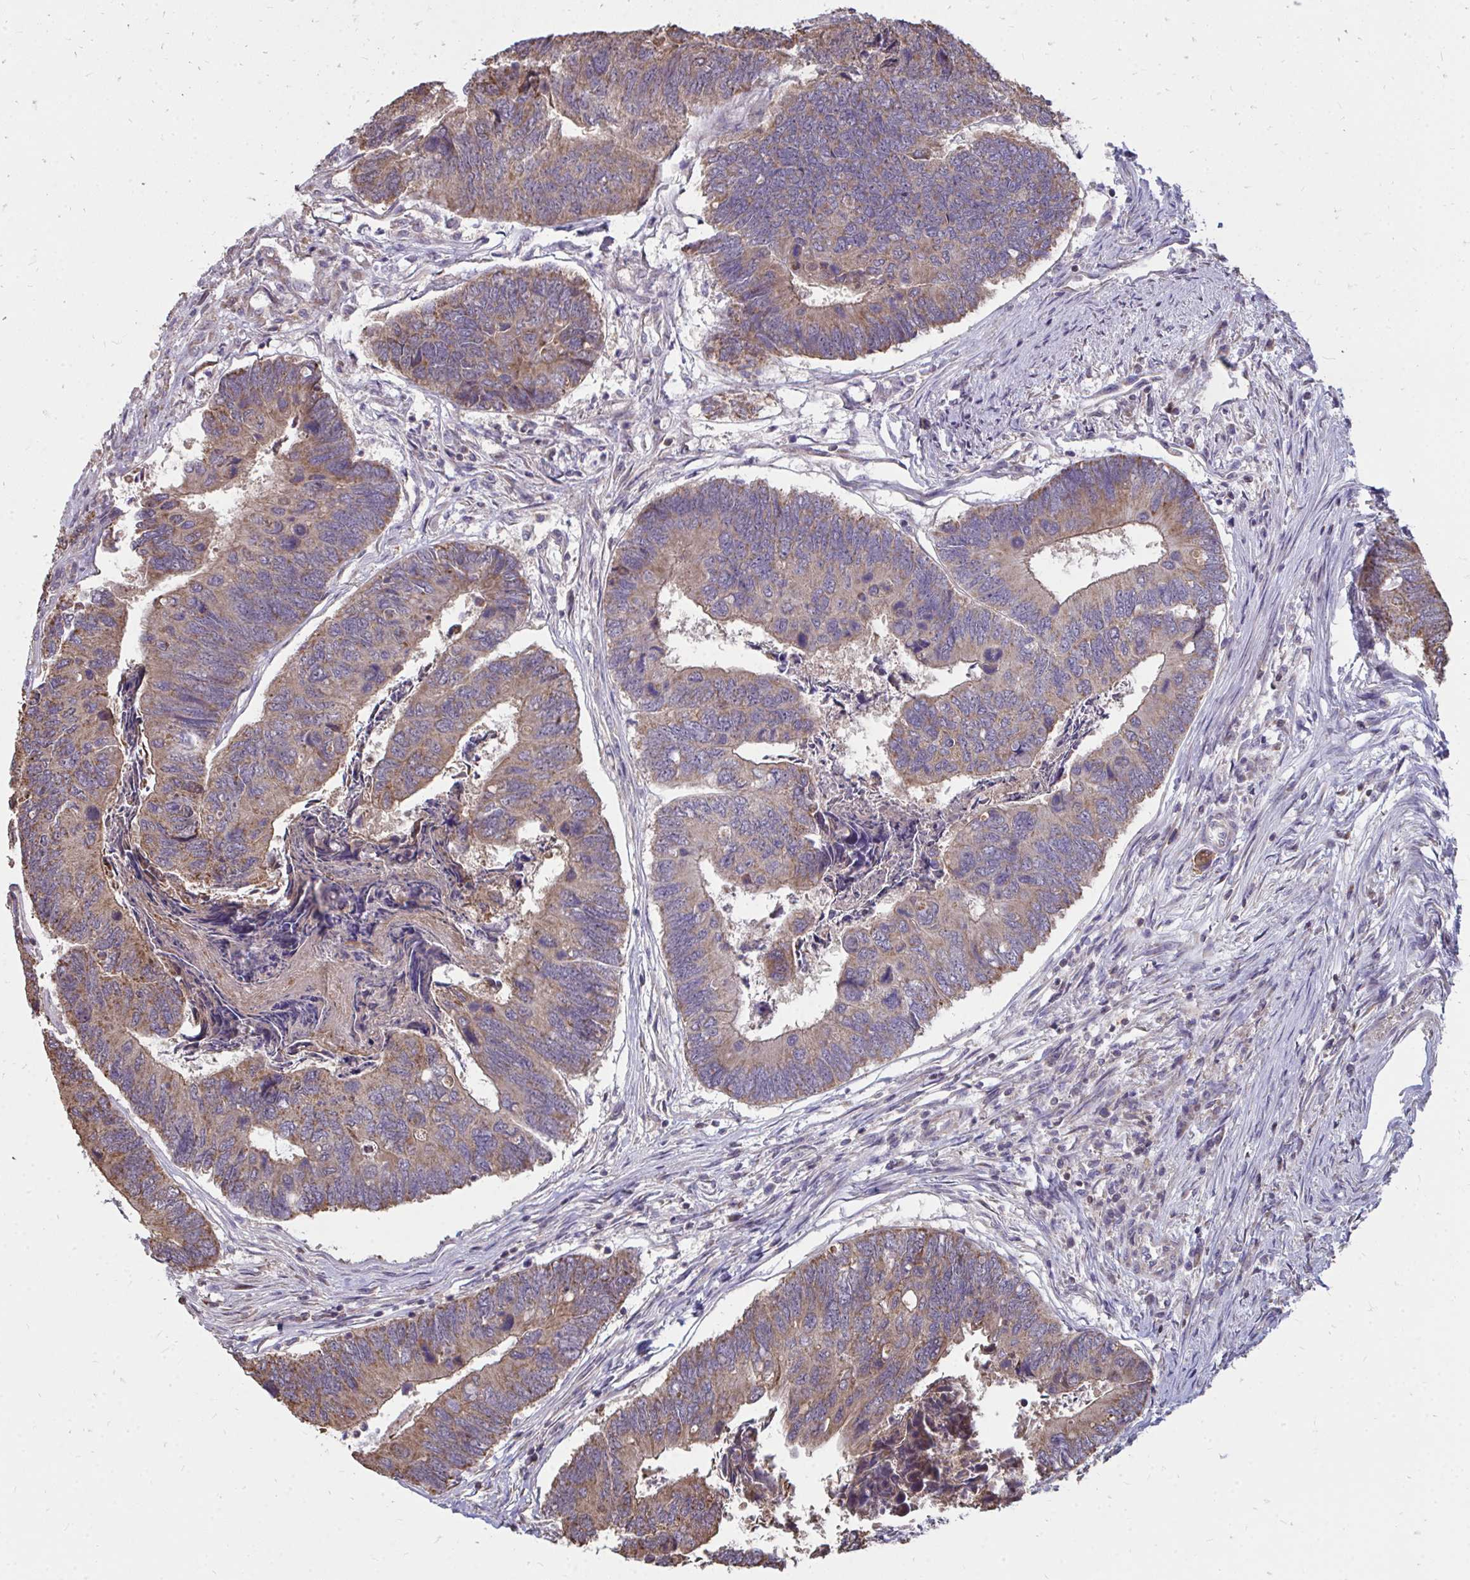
{"staining": {"intensity": "weak", "quantity": ">75%", "location": "cytoplasmic/membranous"}, "tissue": "colorectal cancer", "cell_type": "Tumor cells", "image_type": "cancer", "snomed": [{"axis": "morphology", "description": "Adenocarcinoma, NOS"}, {"axis": "topography", "description": "Colon"}], "caption": "A brown stain shows weak cytoplasmic/membranous expression of a protein in human colorectal cancer tumor cells.", "gene": "DNAJA2", "patient": {"sex": "female", "age": 67}}